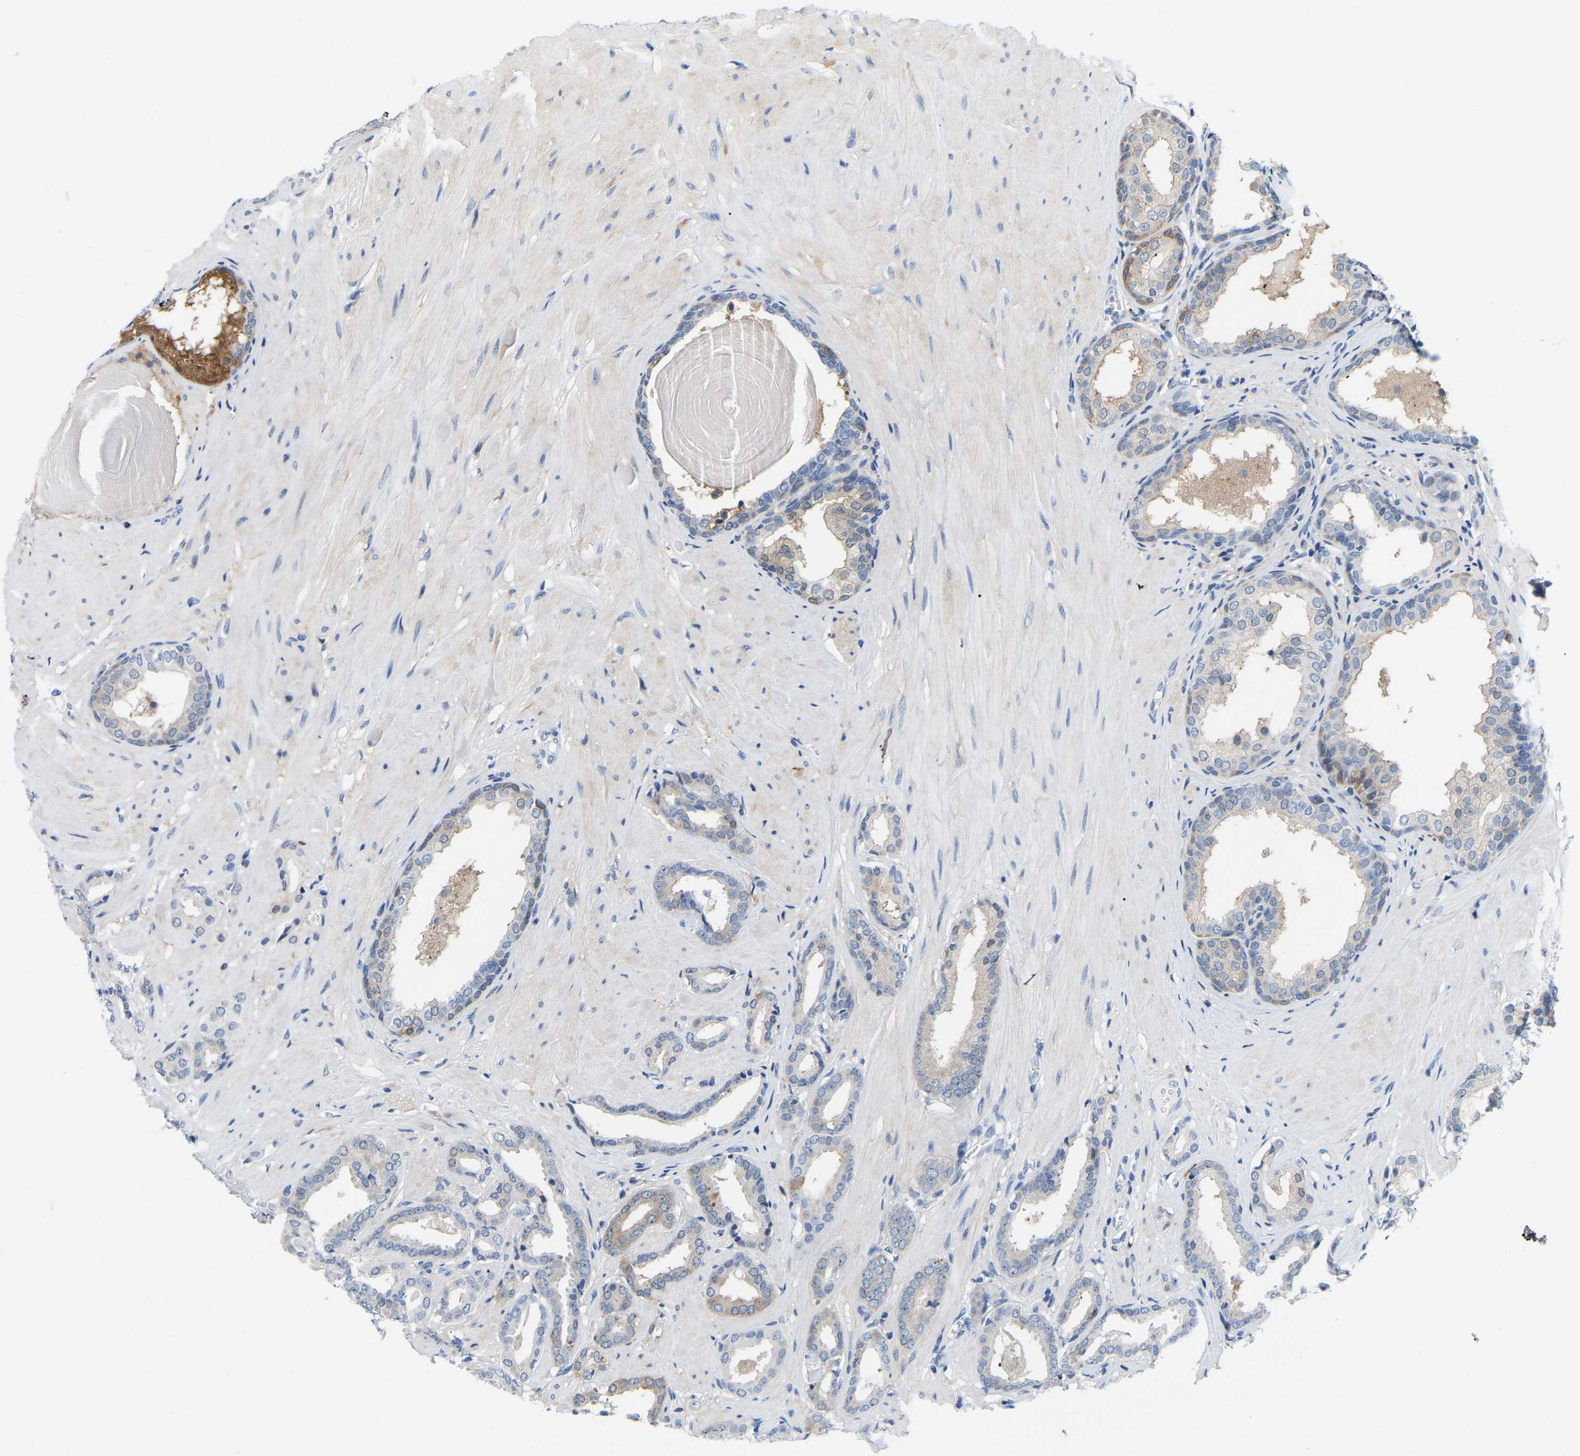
{"staining": {"intensity": "moderate", "quantity": "<25%", "location": "cytoplasmic/membranous"}, "tissue": "prostate cancer", "cell_type": "Tumor cells", "image_type": "cancer", "snomed": [{"axis": "morphology", "description": "Adenocarcinoma, Low grade"}, {"axis": "topography", "description": "Prostate"}], "caption": "Protein staining demonstrates moderate cytoplasmic/membranous staining in approximately <25% of tumor cells in low-grade adenocarcinoma (prostate).", "gene": "ABTB2", "patient": {"sex": "male", "age": 53}}